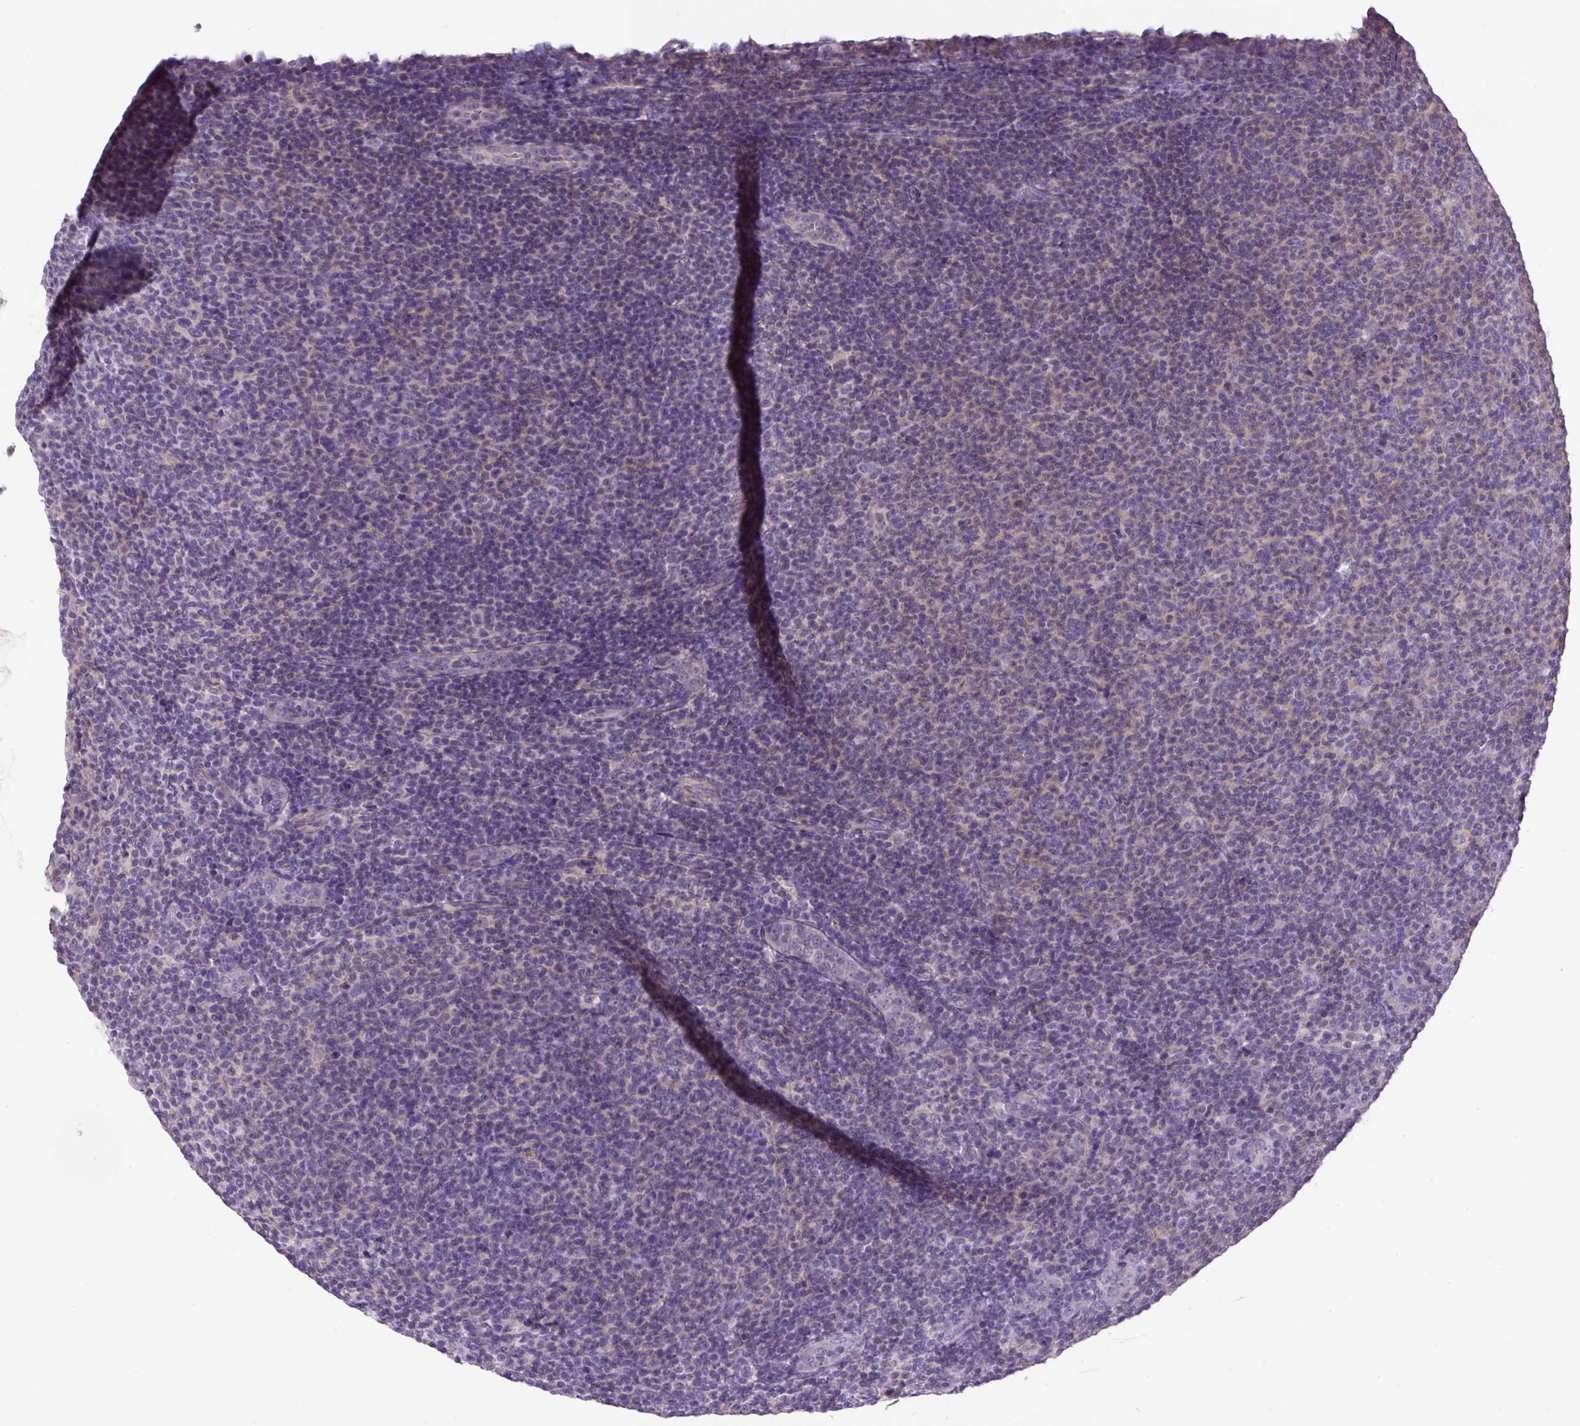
{"staining": {"intensity": "negative", "quantity": "none", "location": "none"}, "tissue": "lymphoma", "cell_type": "Tumor cells", "image_type": "cancer", "snomed": [{"axis": "morphology", "description": "Malignant lymphoma, non-Hodgkin's type, Low grade"}, {"axis": "topography", "description": "Lymph node"}], "caption": "An IHC image of lymphoma is shown. There is no staining in tumor cells of lymphoma. (DAB immunohistochemistry, high magnification).", "gene": "NPTN", "patient": {"sex": "male", "age": 66}}